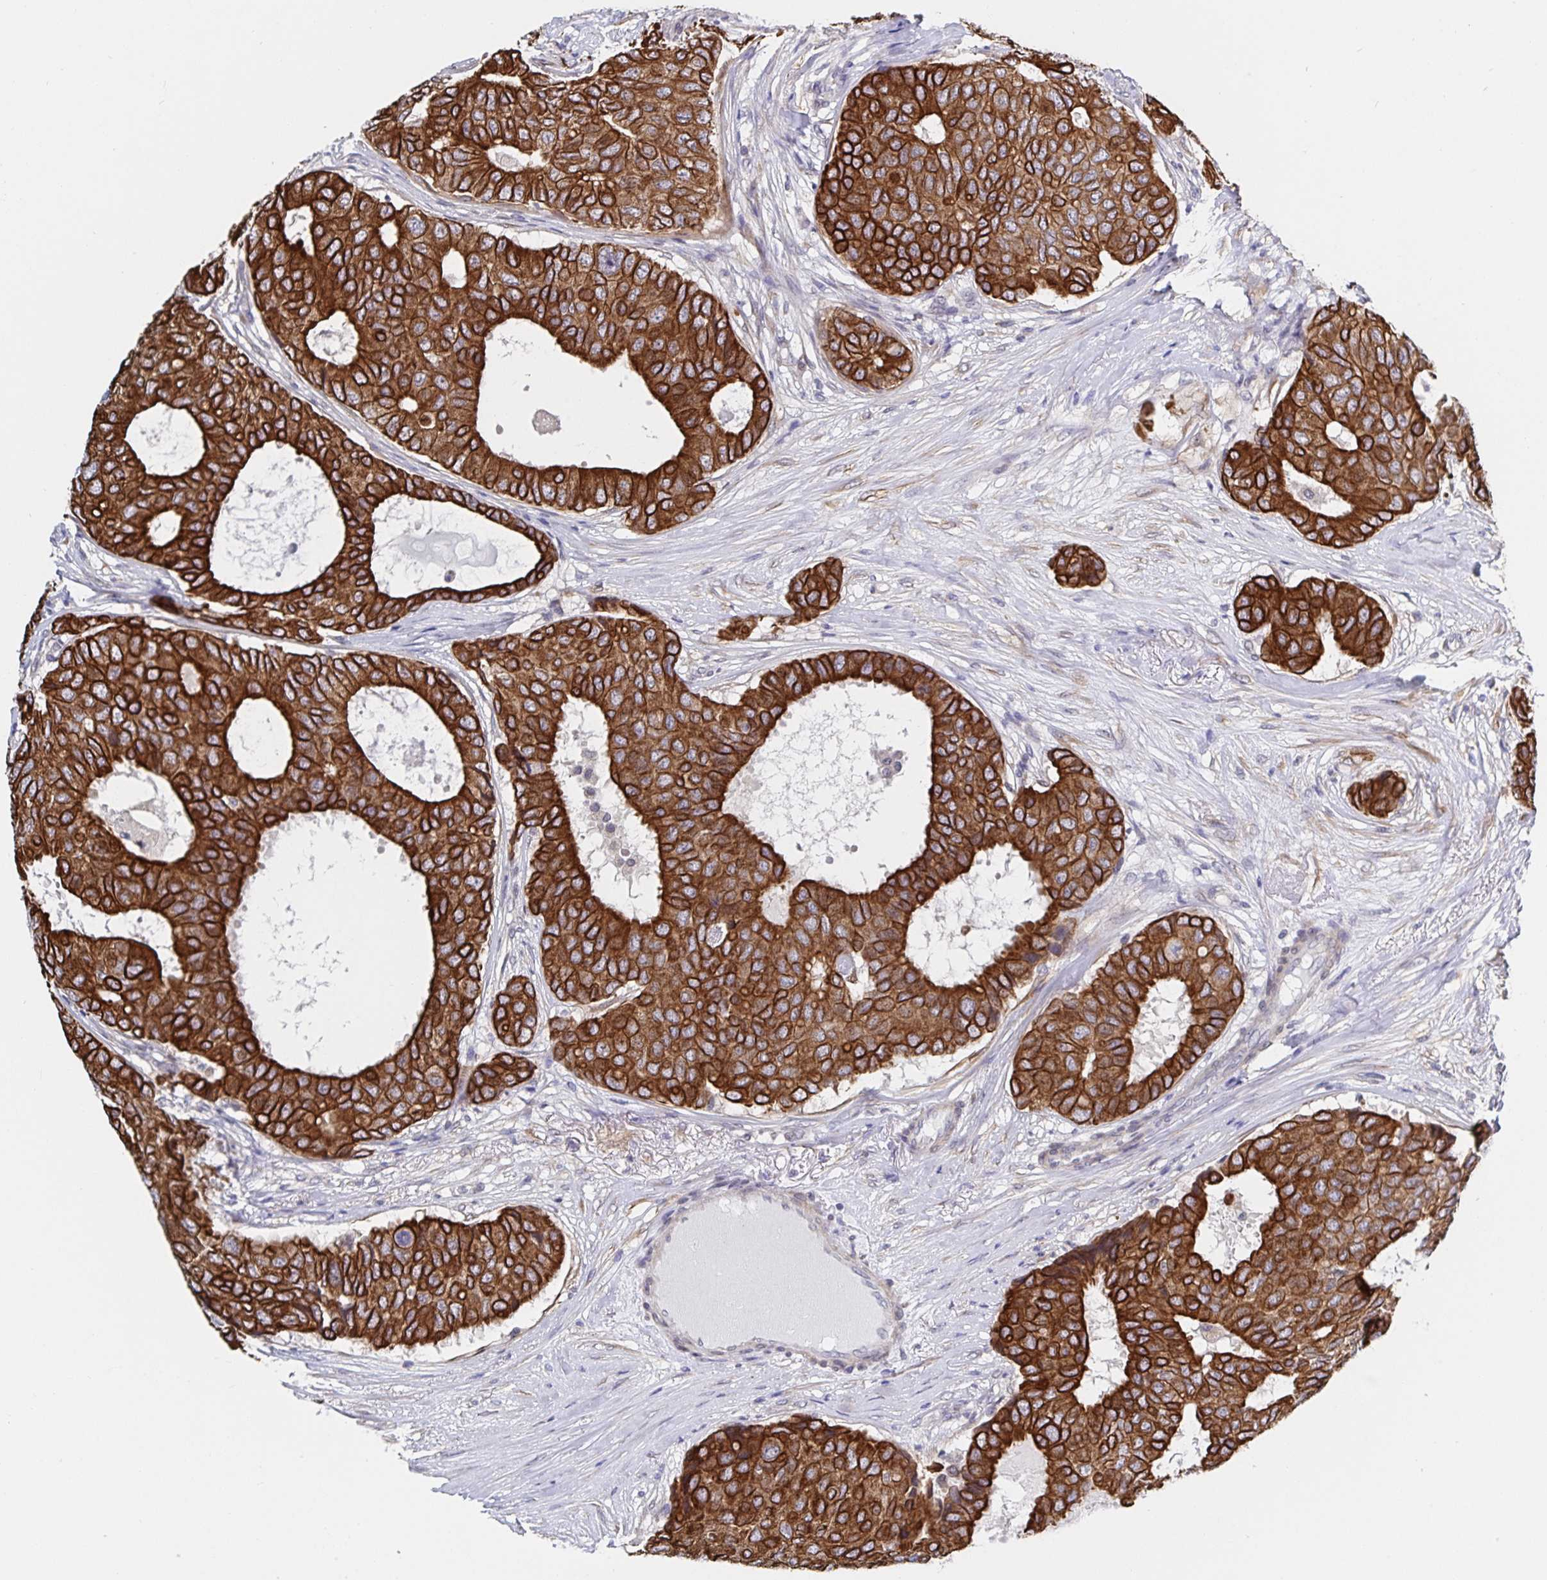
{"staining": {"intensity": "strong", "quantity": ">75%", "location": "cytoplasmic/membranous"}, "tissue": "breast cancer", "cell_type": "Tumor cells", "image_type": "cancer", "snomed": [{"axis": "morphology", "description": "Duct carcinoma"}, {"axis": "topography", "description": "Breast"}], "caption": "Strong cytoplasmic/membranous staining for a protein is appreciated in approximately >75% of tumor cells of invasive ductal carcinoma (breast) using immunohistochemistry (IHC).", "gene": "ZIK1", "patient": {"sex": "female", "age": 75}}